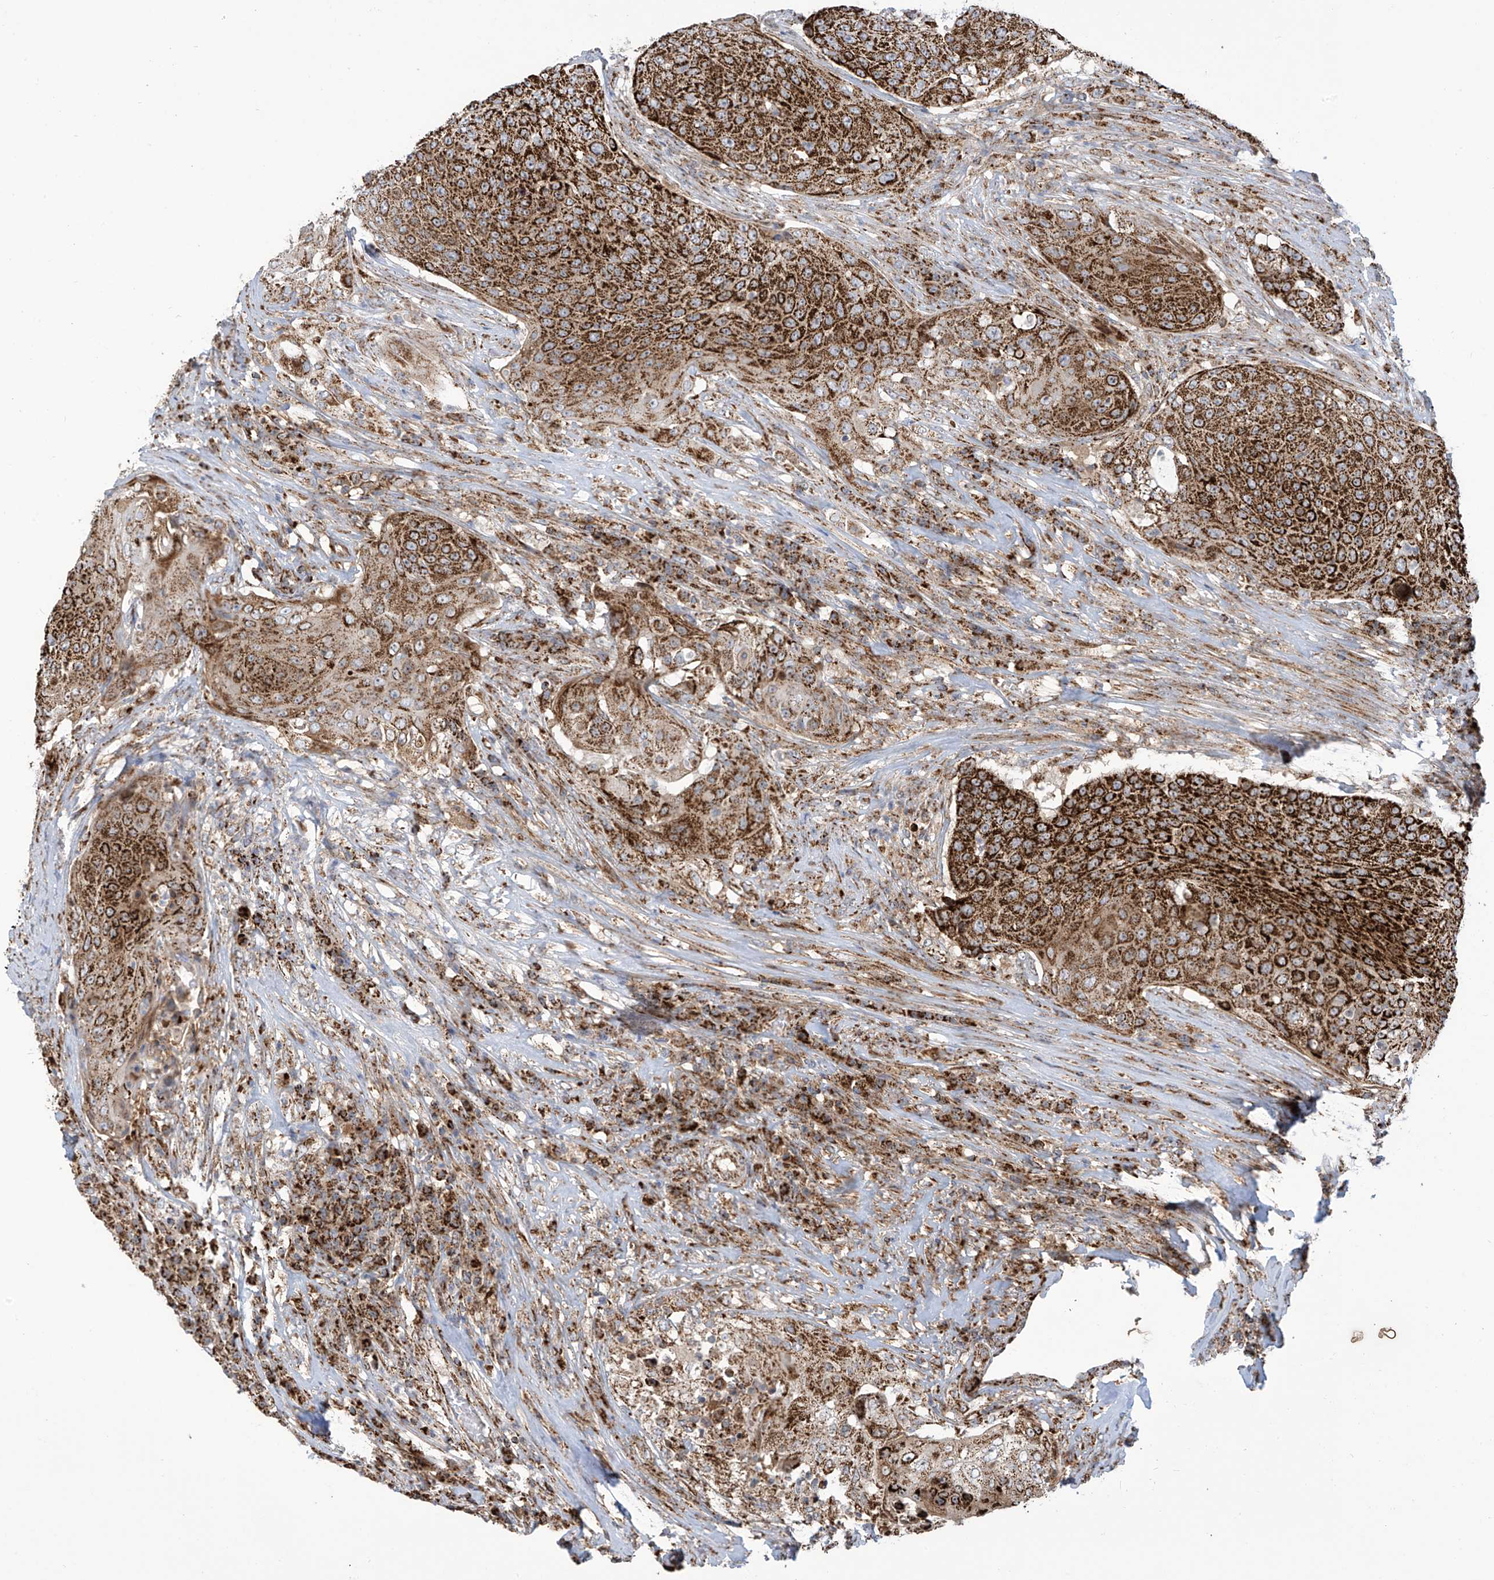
{"staining": {"intensity": "strong", "quantity": ">75%", "location": "cytoplasmic/membranous"}, "tissue": "urothelial cancer", "cell_type": "Tumor cells", "image_type": "cancer", "snomed": [{"axis": "morphology", "description": "Urothelial carcinoma, High grade"}, {"axis": "topography", "description": "Urinary bladder"}], "caption": "High-power microscopy captured an immunohistochemistry micrograph of high-grade urothelial carcinoma, revealing strong cytoplasmic/membranous positivity in approximately >75% of tumor cells.", "gene": "COX10", "patient": {"sex": "female", "age": 63}}